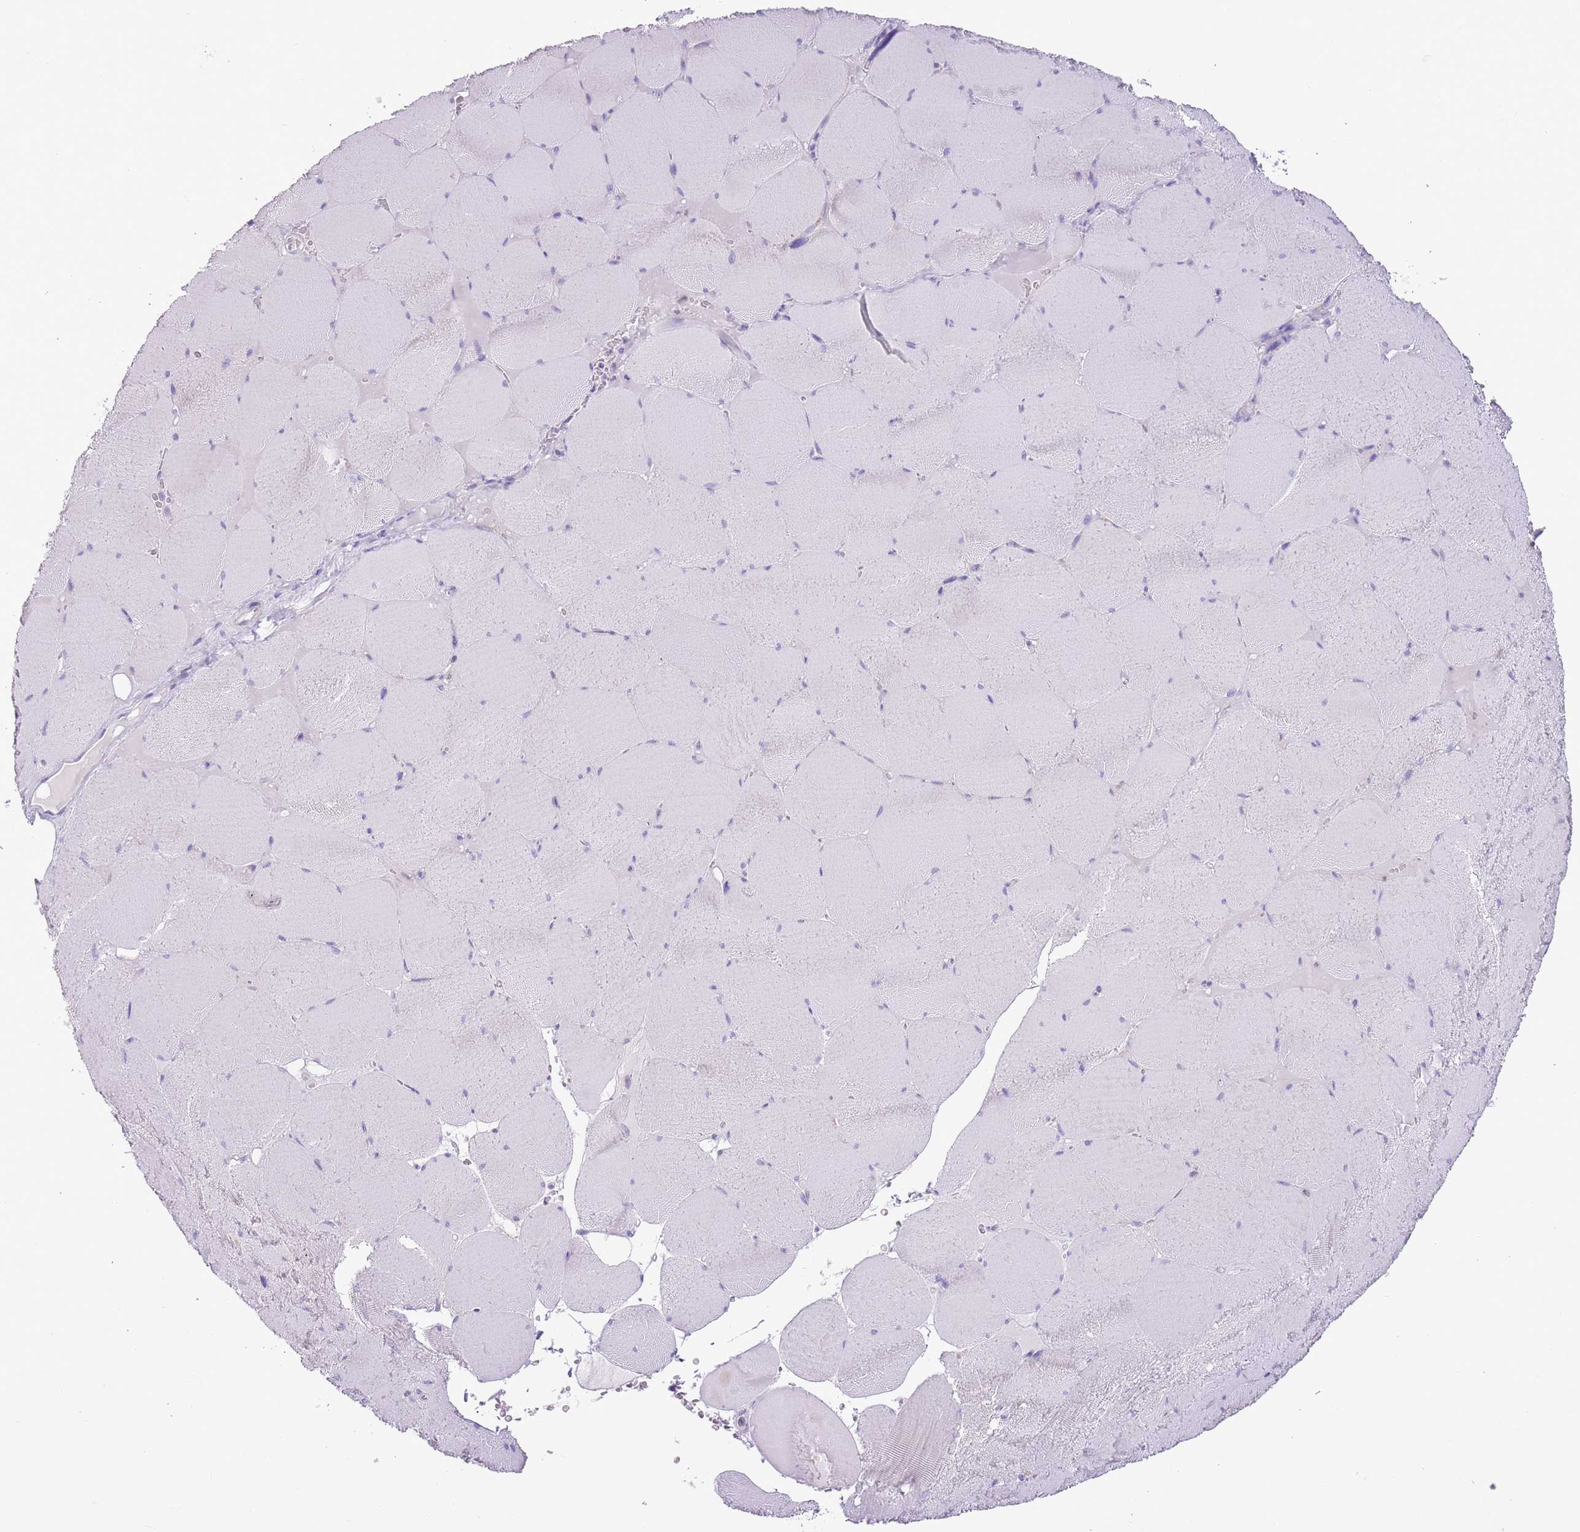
{"staining": {"intensity": "negative", "quantity": "none", "location": "none"}, "tissue": "skeletal muscle", "cell_type": "Myocytes", "image_type": "normal", "snomed": [{"axis": "morphology", "description": "Normal tissue, NOS"}, {"axis": "topography", "description": "Skeletal muscle"}, {"axis": "topography", "description": "Head-Neck"}], "caption": "Immunohistochemistry of benign human skeletal muscle exhibits no staining in myocytes.", "gene": "ZNF697", "patient": {"sex": "male", "age": 66}}